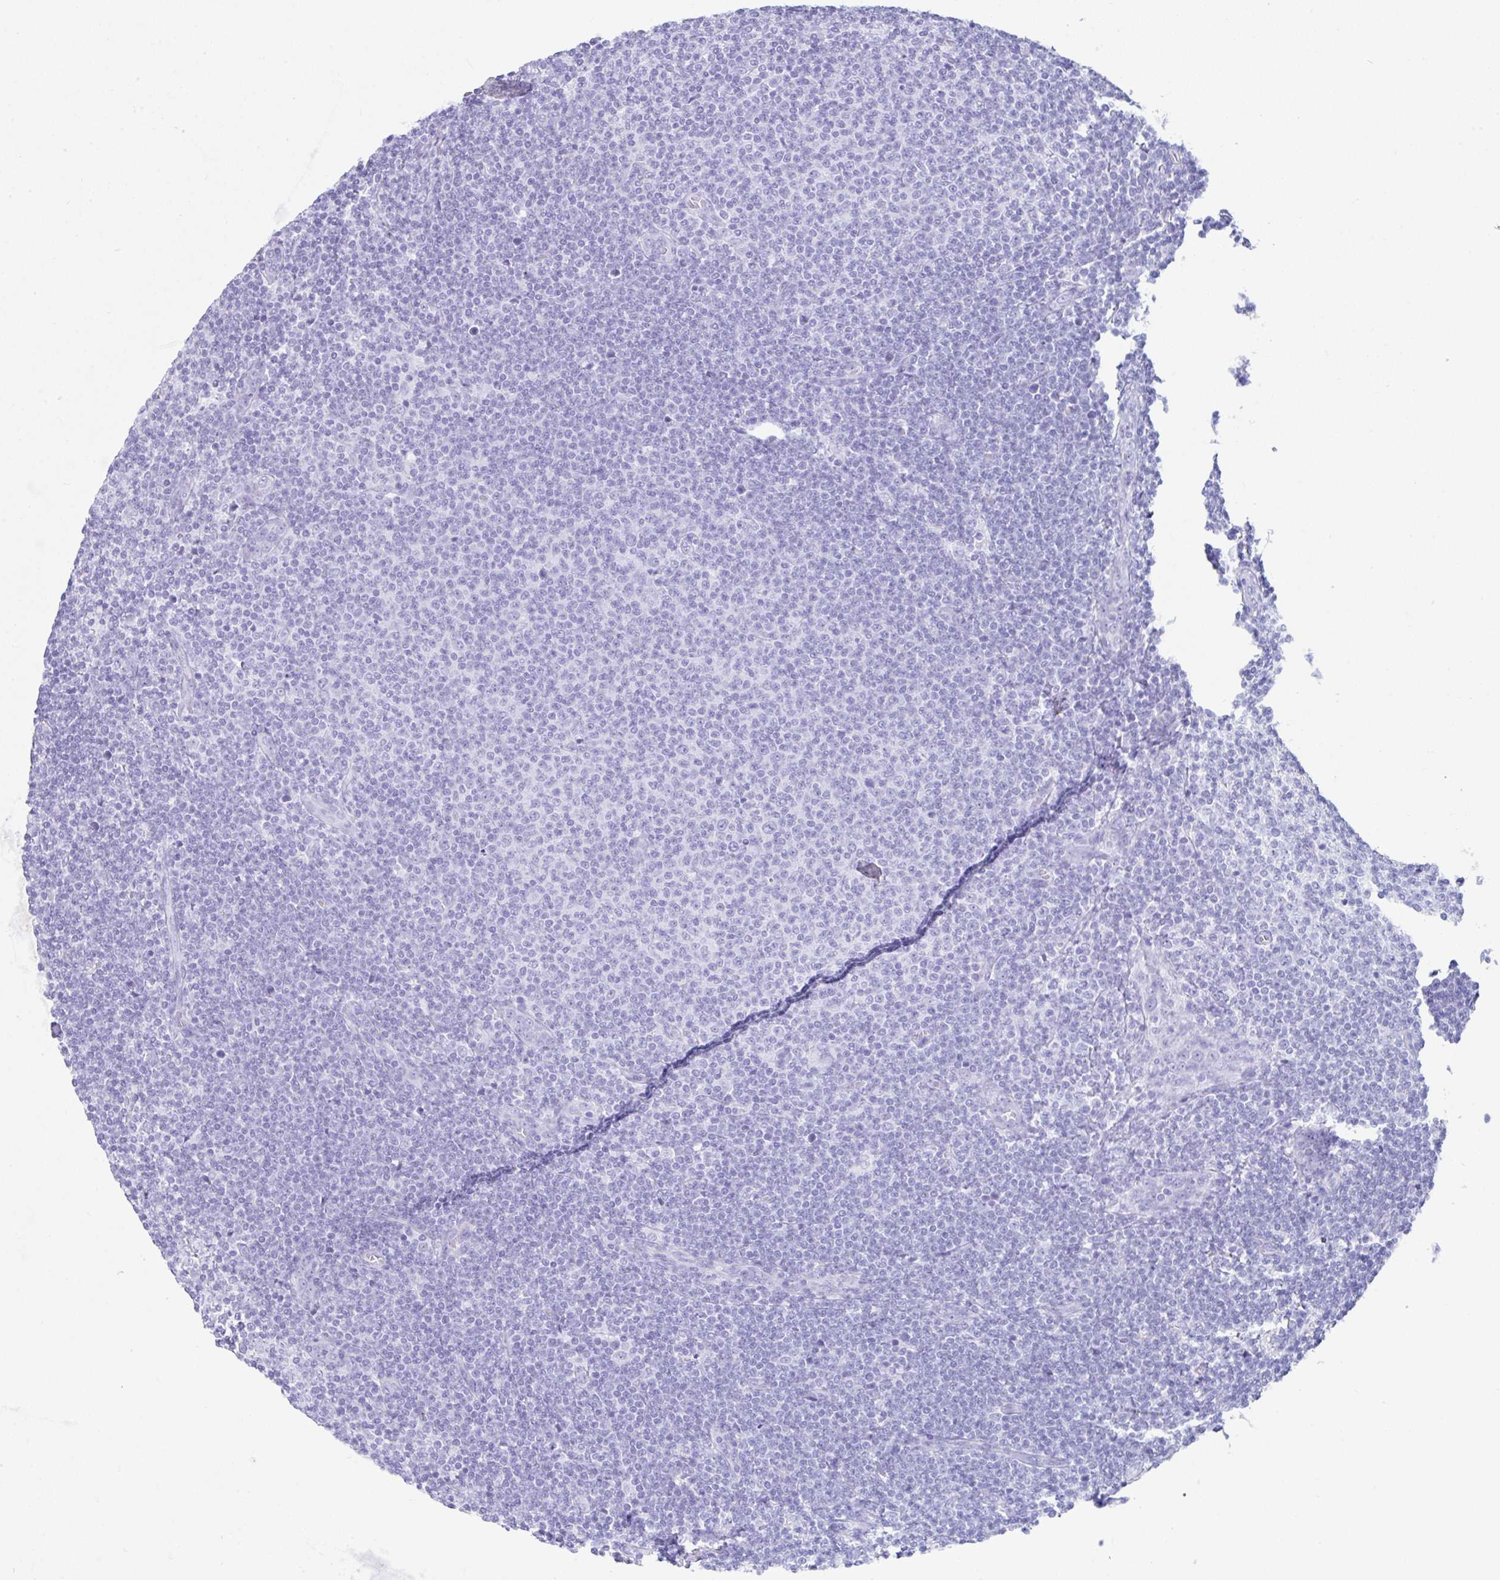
{"staining": {"intensity": "negative", "quantity": "none", "location": "none"}, "tissue": "lymphoma", "cell_type": "Tumor cells", "image_type": "cancer", "snomed": [{"axis": "morphology", "description": "Malignant lymphoma, non-Hodgkin's type, Low grade"}, {"axis": "topography", "description": "Lymph node"}], "caption": "IHC micrograph of neoplastic tissue: human lymphoma stained with DAB demonstrates no significant protein positivity in tumor cells.", "gene": "LGALS4", "patient": {"sex": "male", "age": 66}}